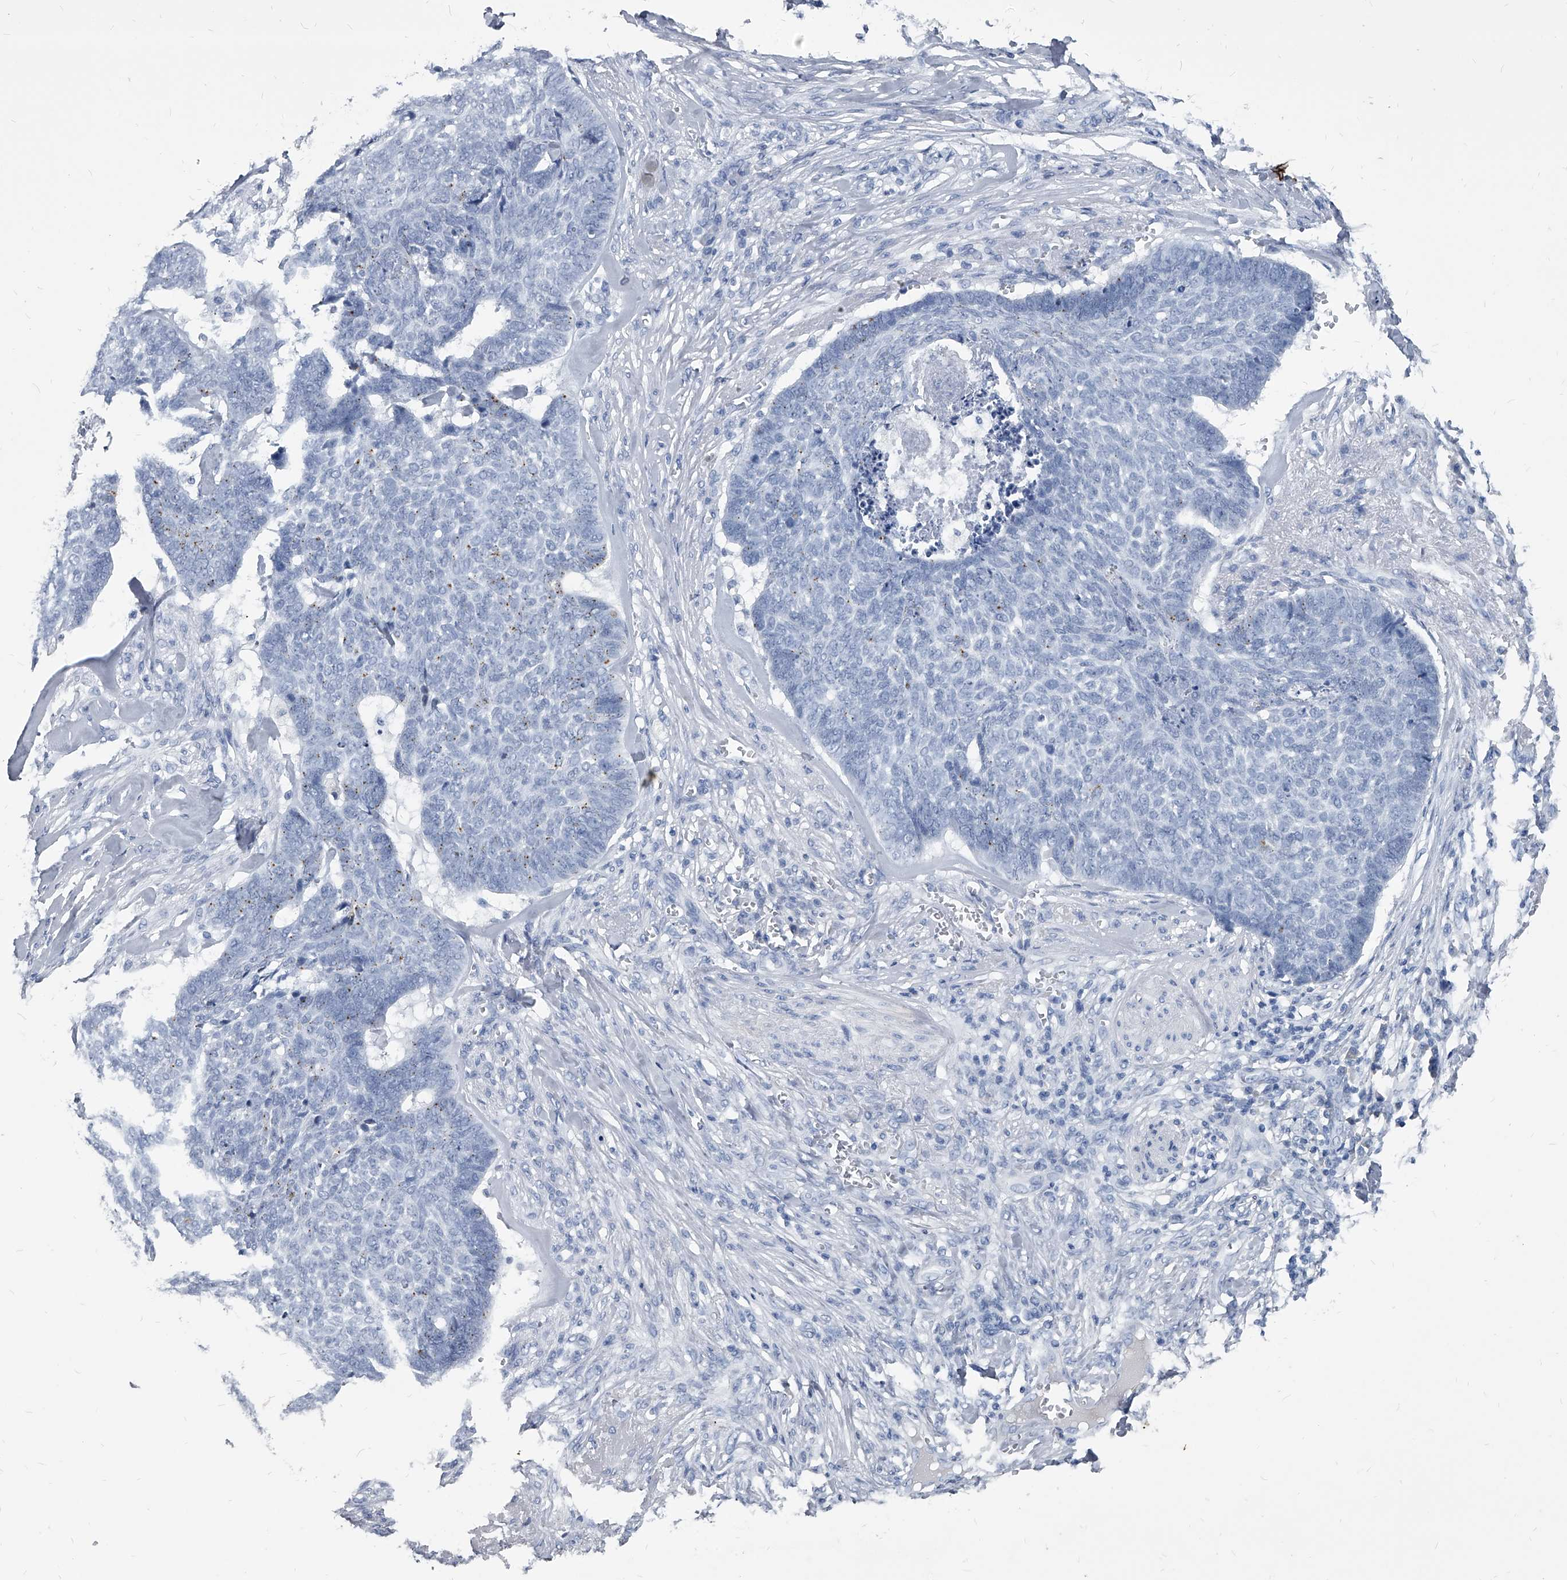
{"staining": {"intensity": "negative", "quantity": "none", "location": "none"}, "tissue": "skin cancer", "cell_type": "Tumor cells", "image_type": "cancer", "snomed": [{"axis": "morphology", "description": "Basal cell carcinoma"}, {"axis": "topography", "description": "Skin"}], "caption": "Immunohistochemical staining of skin basal cell carcinoma reveals no significant positivity in tumor cells.", "gene": "BCAS1", "patient": {"sex": "male", "age": 84}}